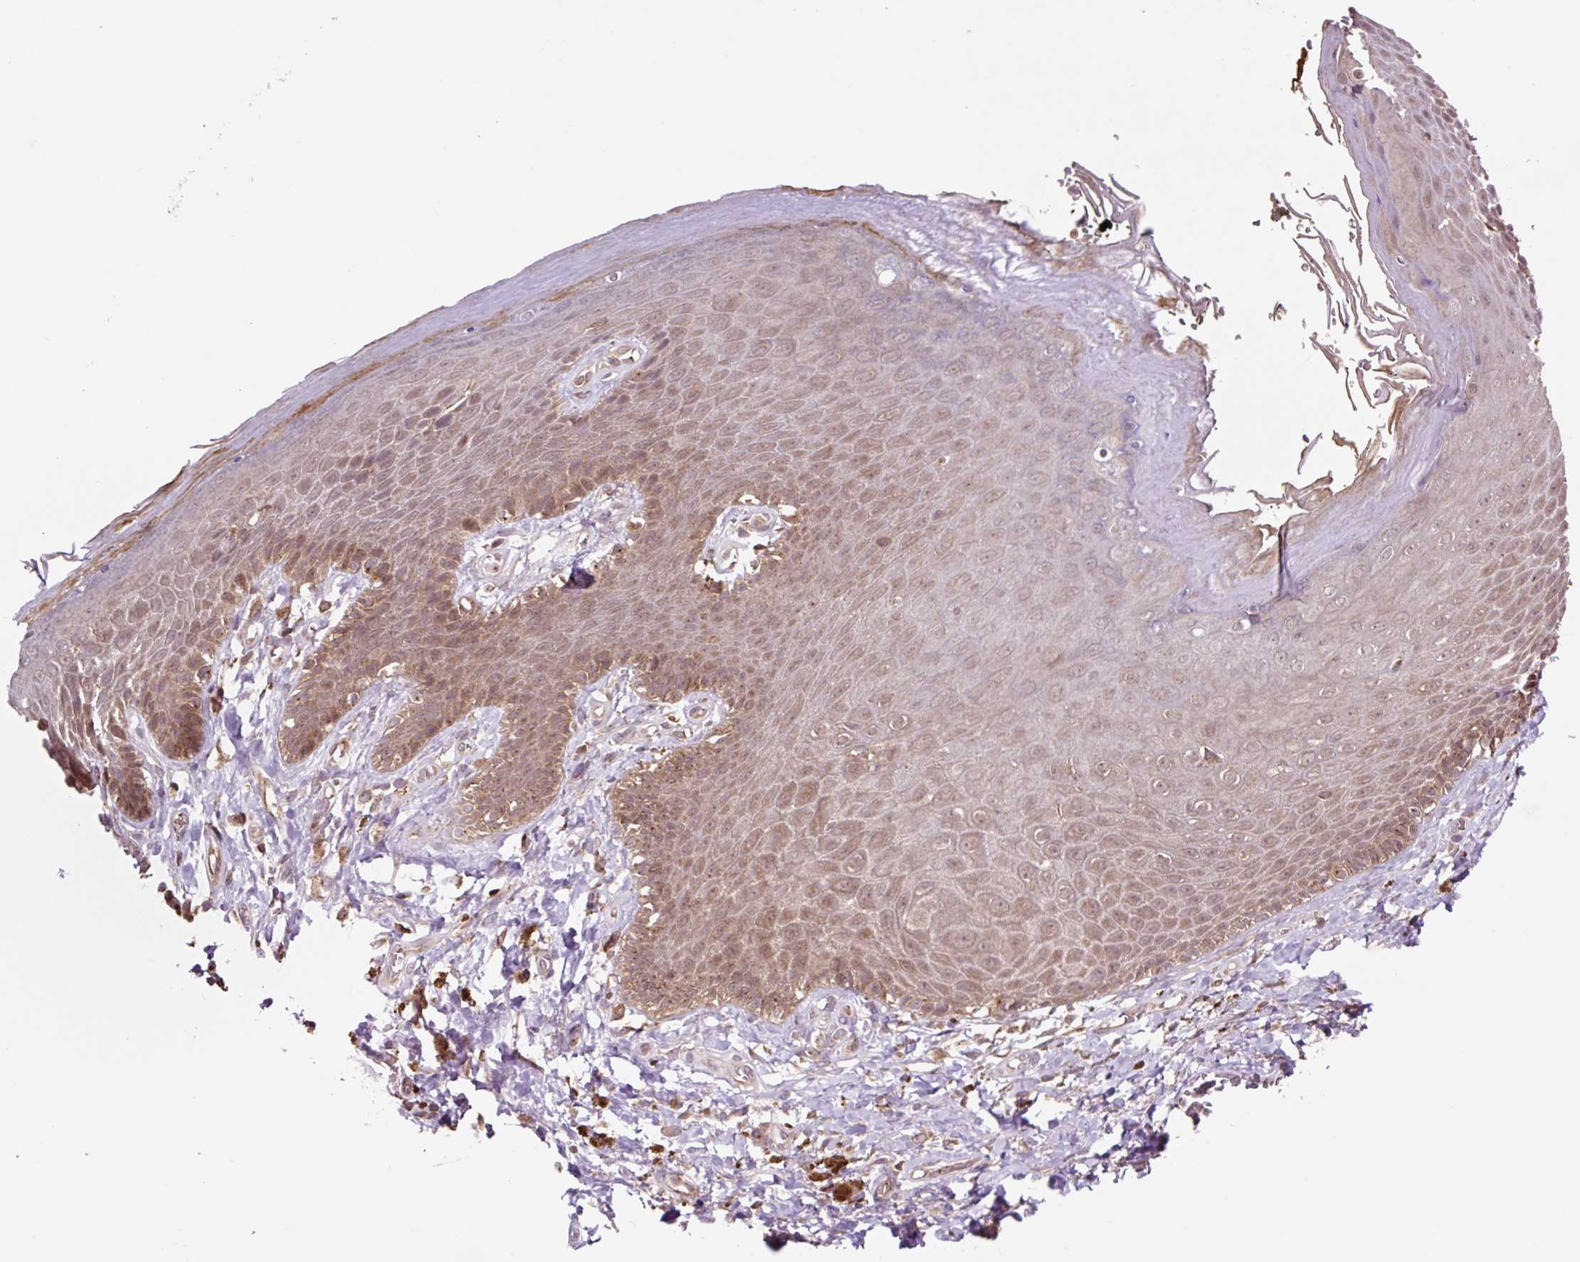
{"staining": {"intensity": "moderate", "quantity": "25%-75%", "location": "cytoplasmic/membranous"}, "tissue": "skin", "cell_type": "Epidermal cells", "image_type": "normal", "snomed": [{"axis": "morphology", "description": "Normal tissue, NOS"}, {"axis": "topography", "description": "Anal"}, {"axis": "topography", "description": "Peripheral nerve tissue"}], "caption": "Immunohistochemistry (DAB (3,3'-diaminobenzidine)) staining of unremarkable human skin reveals moderate cytoplasmic/membranous protein staining in approximately 25%-75% of epidermal cells.", "gene": "MMS19", "patient": {"sex": "male", "age": 53}}